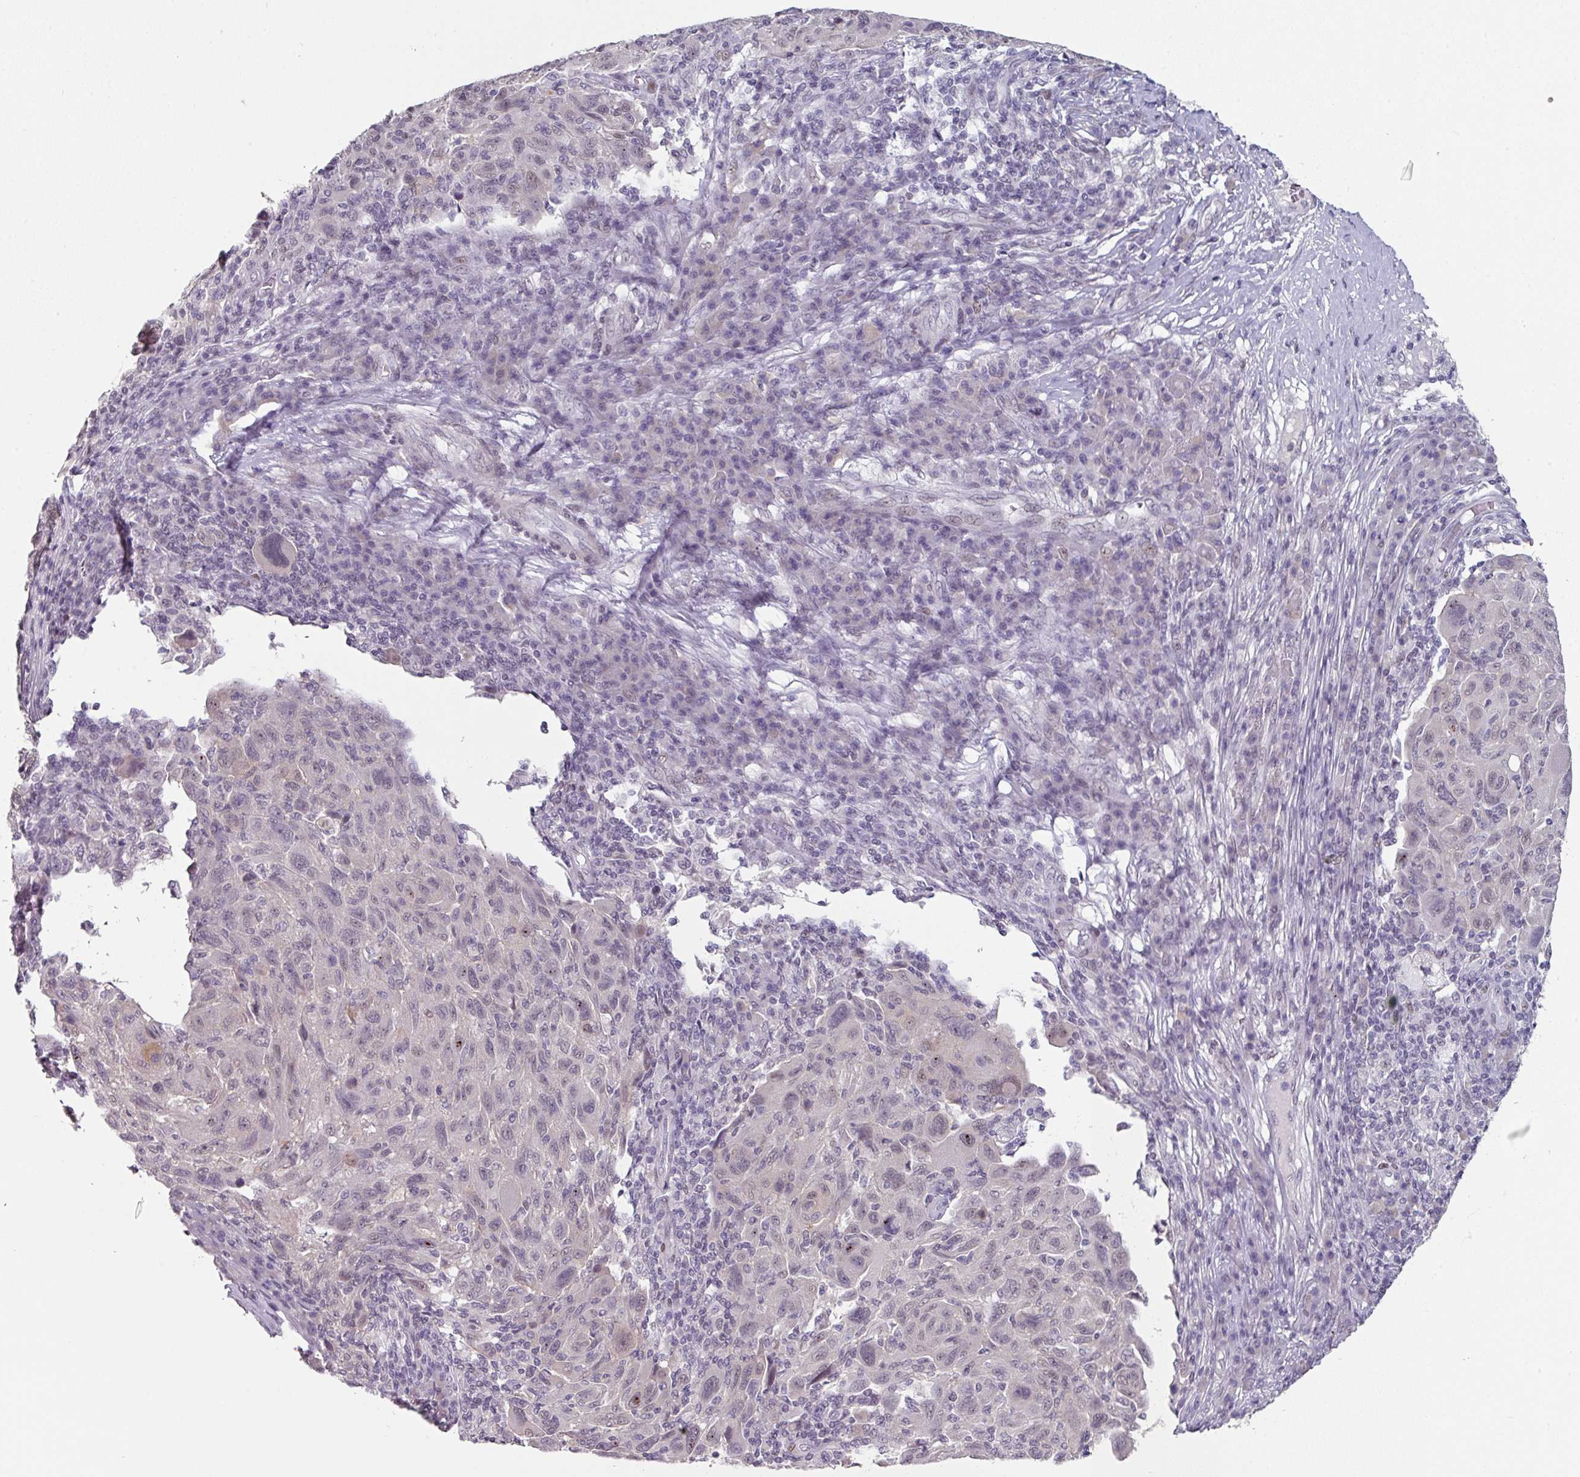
{"staining": {"intensity": "weak", "quantity": ">75%", "location": "nuclear"}, "tissue": "melanoma", "cell_type": "Tumor cells", "image_type": "cancer", "snomed": [{"axis": "morphology", "description": "Malignant melanoma, NOS"}, {"axis": "topography", "description": "Skin"}], "caption": "Protein analysis of melanoma tissue shows weak nuclear positivity in approximately >75% of tumor cells.", "gene": "ELK1", "patient": {"sex": "male", "age": 53}}